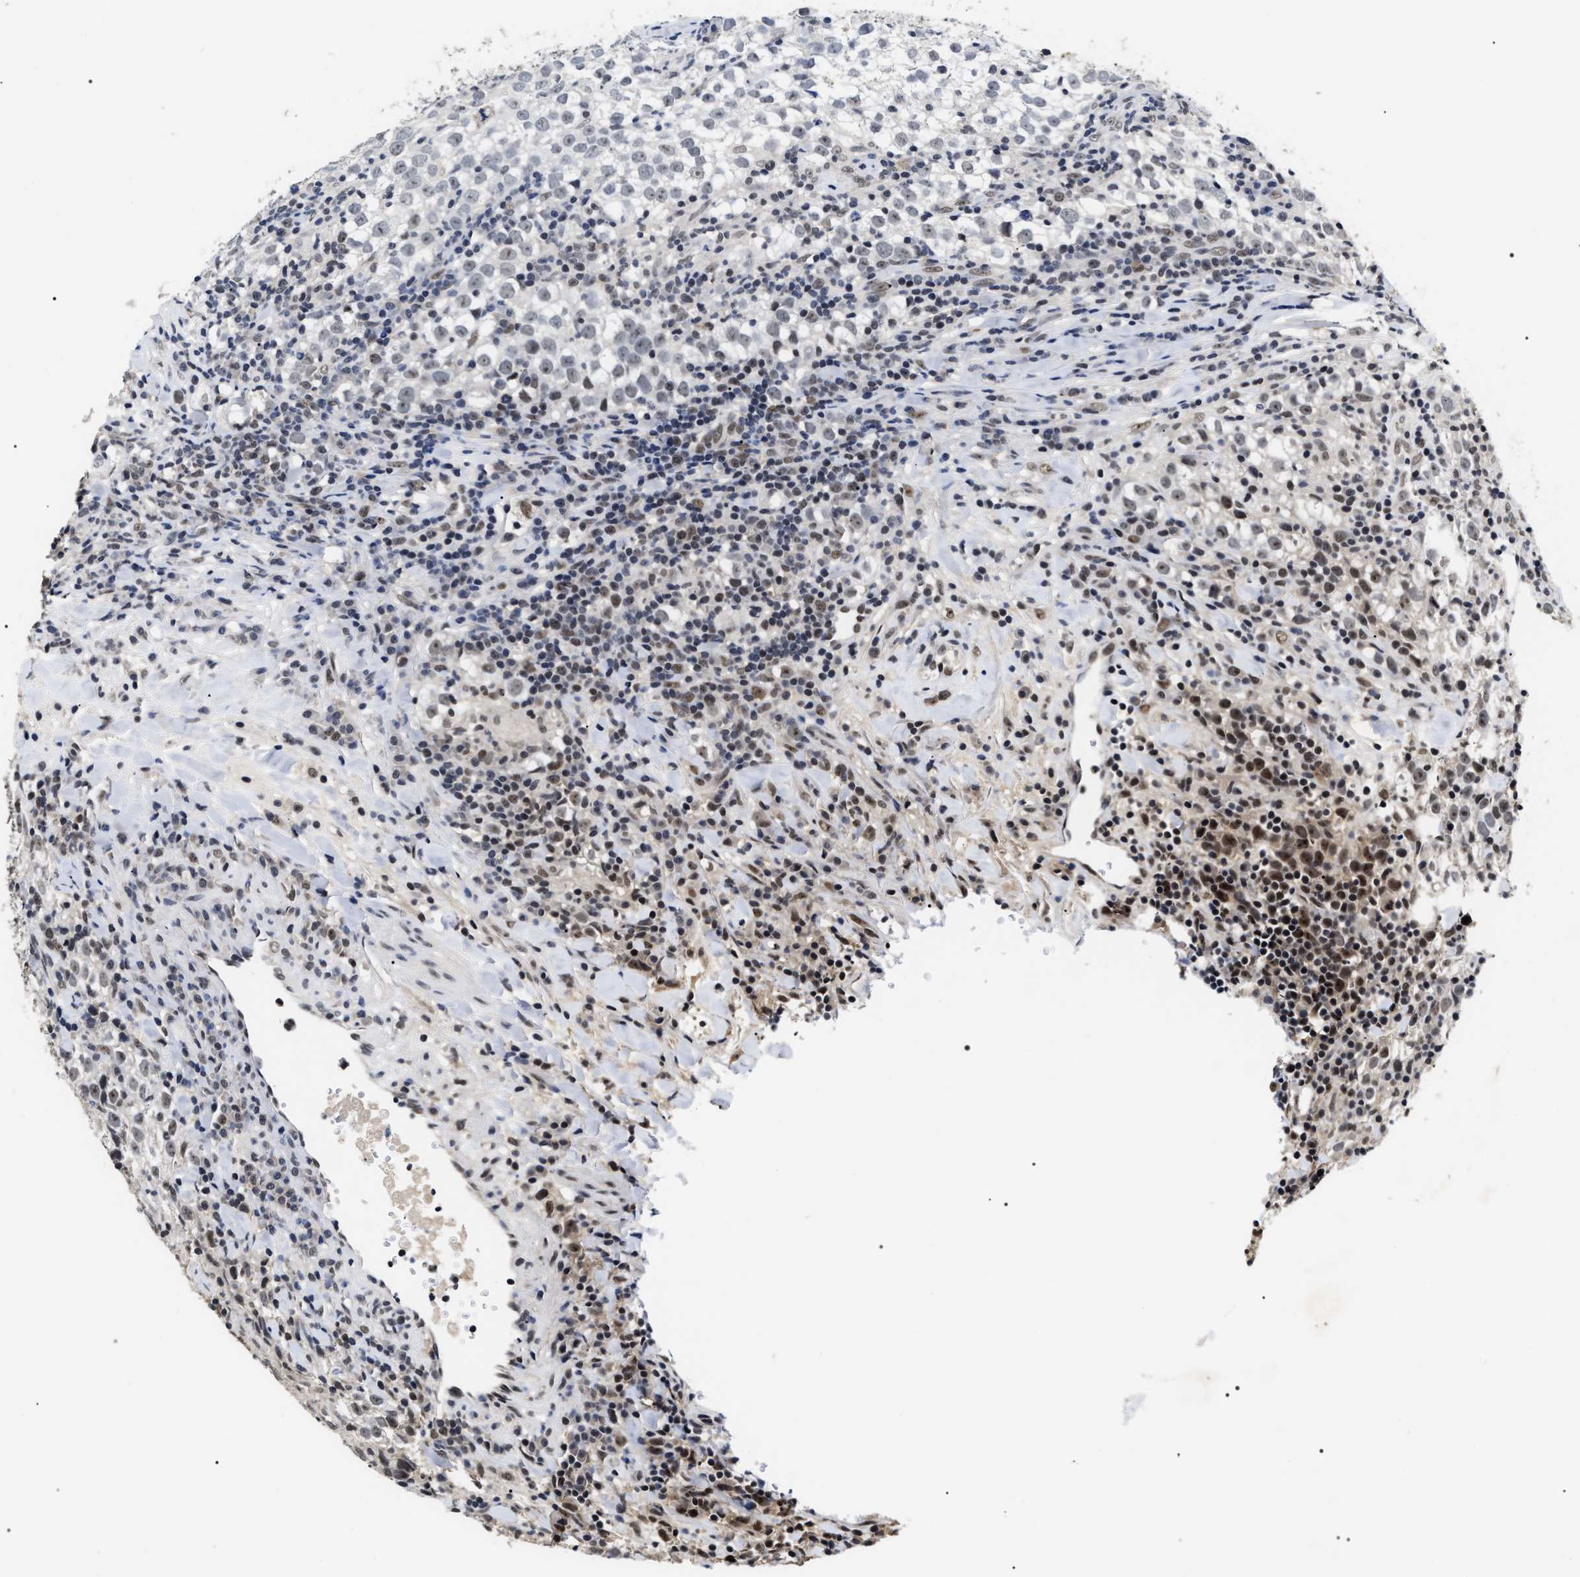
{"staining": {"intensity": "weak", "quantity": "<25%", "location": "nuclear"}, "tissue": "testis cancer", "cell_type": "Tumor cells", "image_type": "cancer", "snomed": [{"axis": "morphology", "description": "Seminoma, NOS"}, {"axis": "morphology", "description": "Carcinoma, Embryonal, NOS"}, {"axis": "topography", "description": "Testis"}], "caption": "Immunohistochemistry (IHC) histopathology image of seminoma (testis) stained for a protein (brown), which shows no expression in tumor cells.", "gene": "RRP1B", "patient": {"sex": "male", "age": 36}}